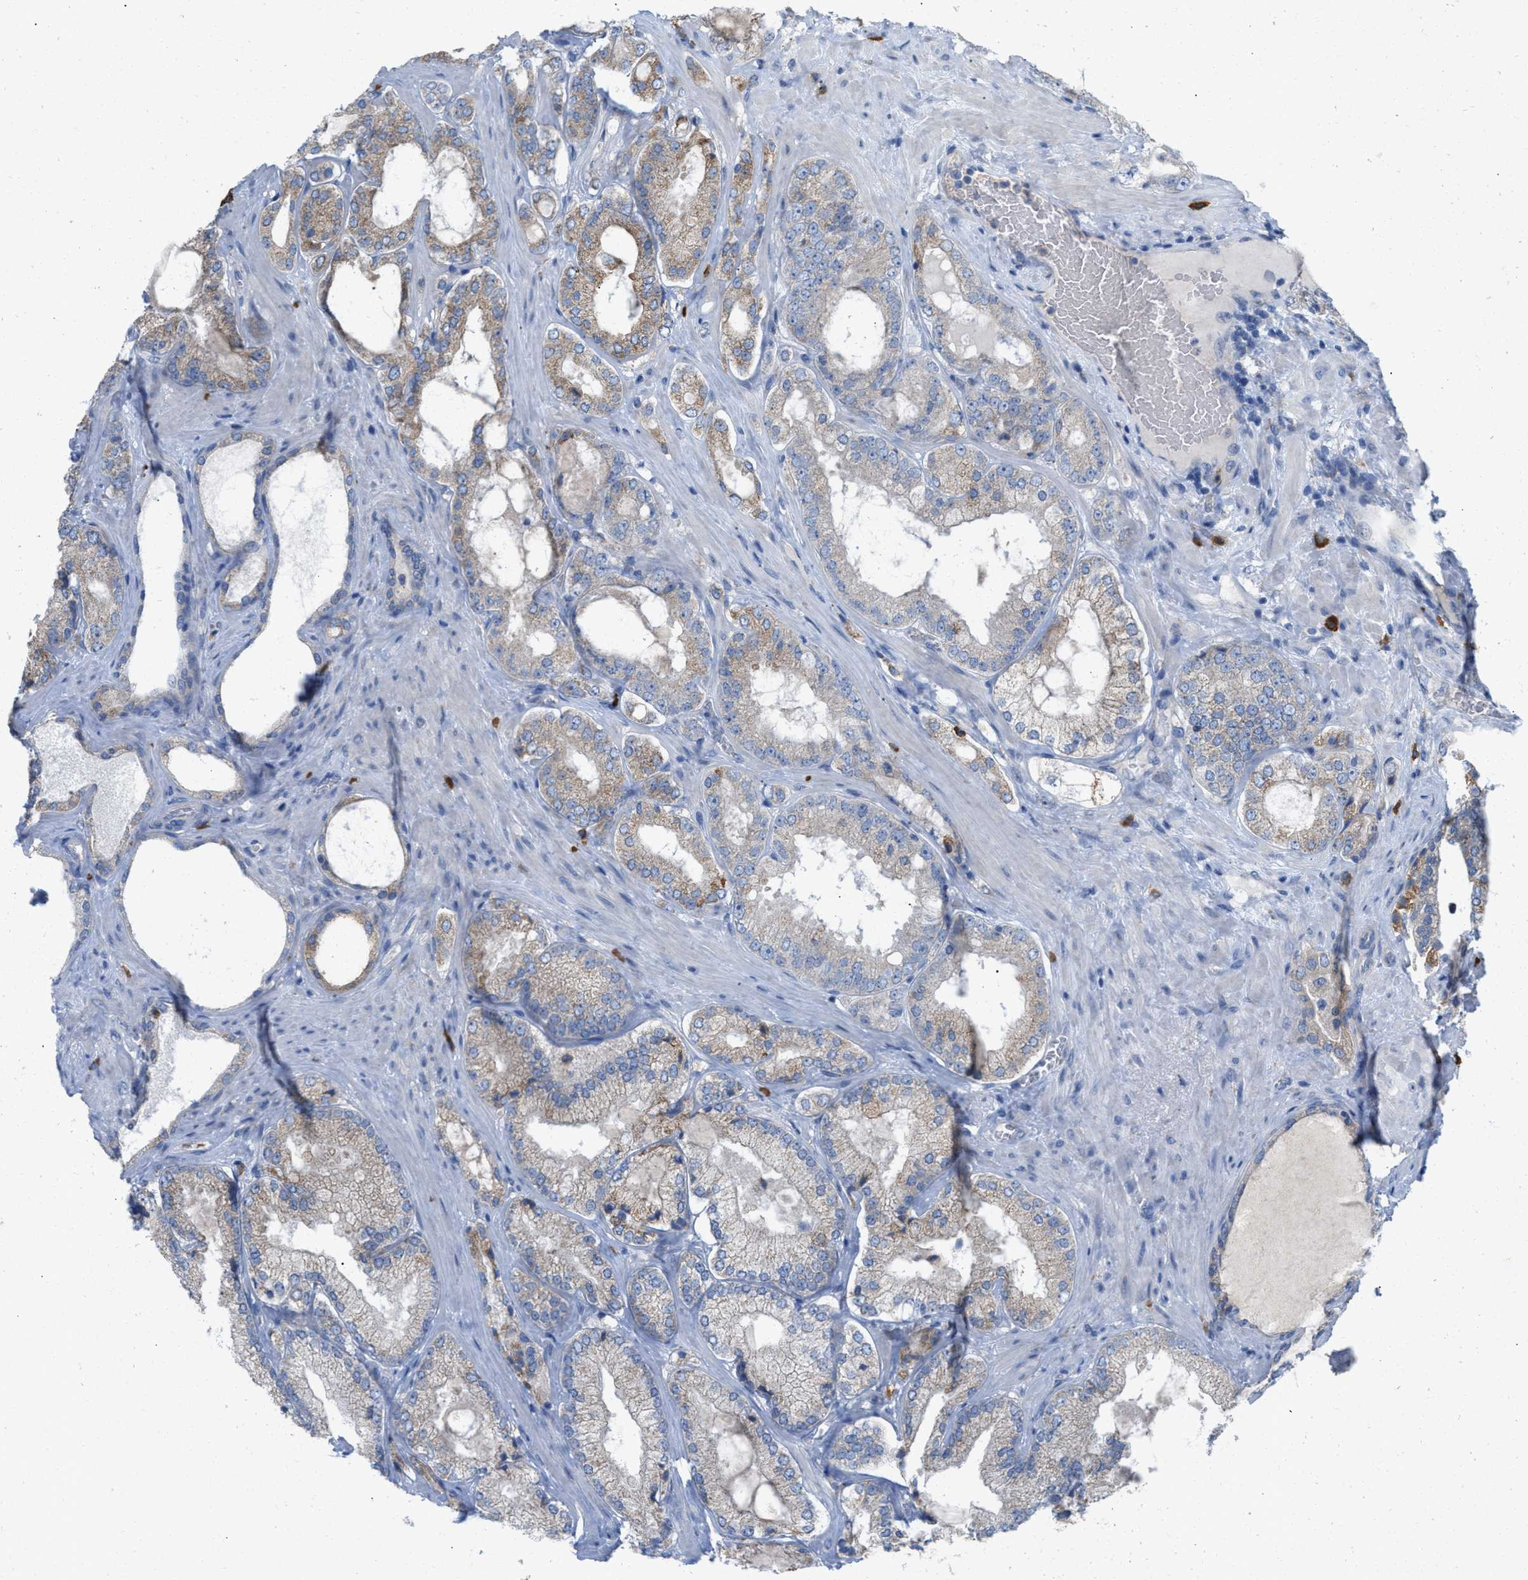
{"staining": {"intensity": "weak", "quantity": "25%-75%", "location": "cytoplasmic/membranous"}, "tissue": "prostate cancer", "cell_type": "Tumor cells", "image_type": "cancer", "snomed": [{"axis": "morphology", "description": "Adenocarcinoma, Low grade"}, {"axis": "topography", "description": "Prostate"}], "caption": "A low amount of weak cytoplasmic/membranous expression is identified in about 25%-75% of tumor cells in low-grade adenocarcinoma (prostate) tissue.", "gene": "DYNC2I1", "patient": {"sex": "male", "age": 65}}